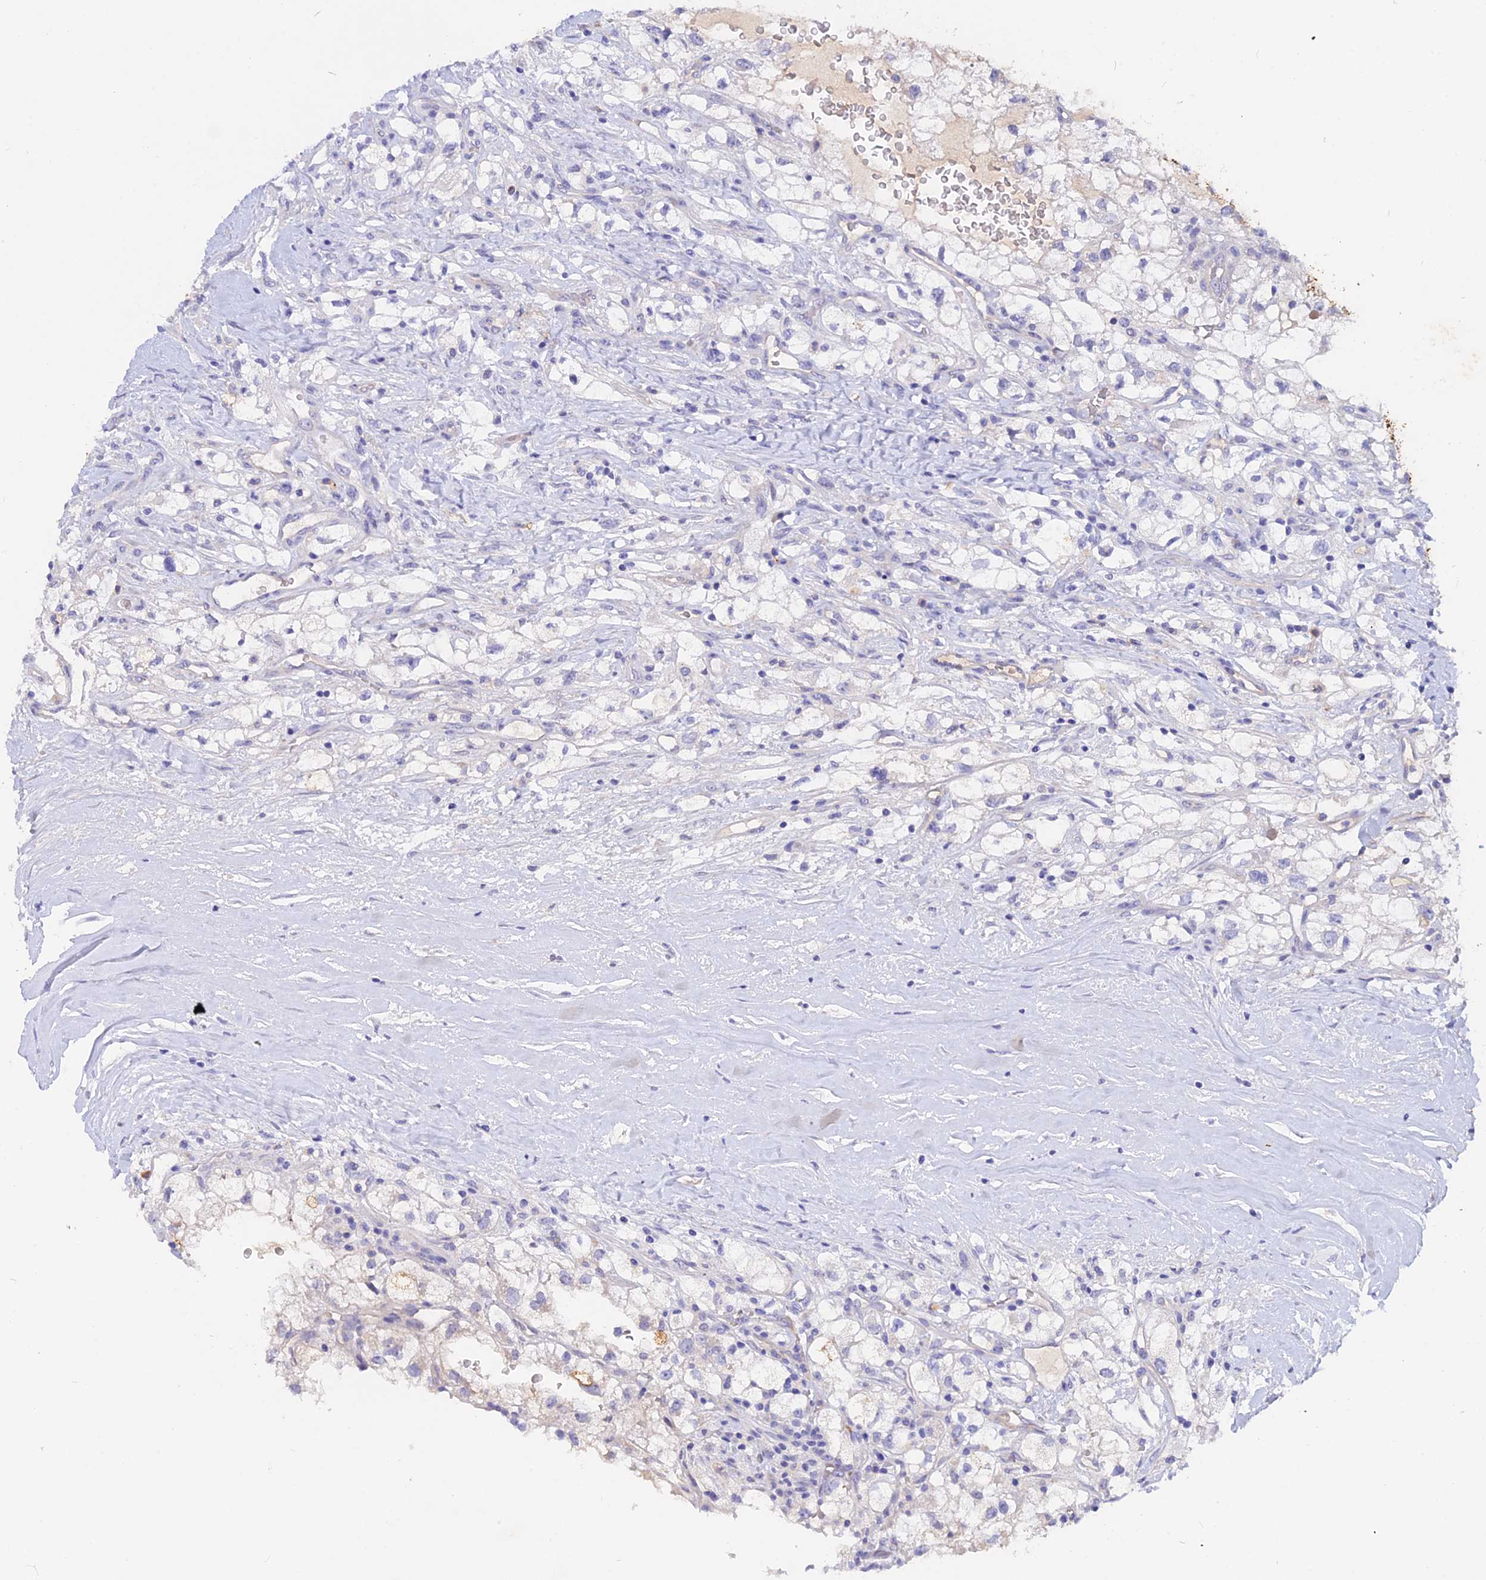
{"staining": {"intensity": "negative", "quantity": "none", "location": "none"}, "tissue": "renal cancer", "cell_type": "Tumor cells", "image_type": "cancer", "snomed": [{"axis": "morphology", "description": "Adenocarcinoma, NOS"}, {"axis": "topography", "description": "Kidney"}], "caption": "DAB (3,3'-diaminobenzidine) immunohistochemical staining of renal adenocarcinoma shows no significant expression in tumor cells.", "gene": "GK5", "patient": {"sex": "male", "age": 59}}